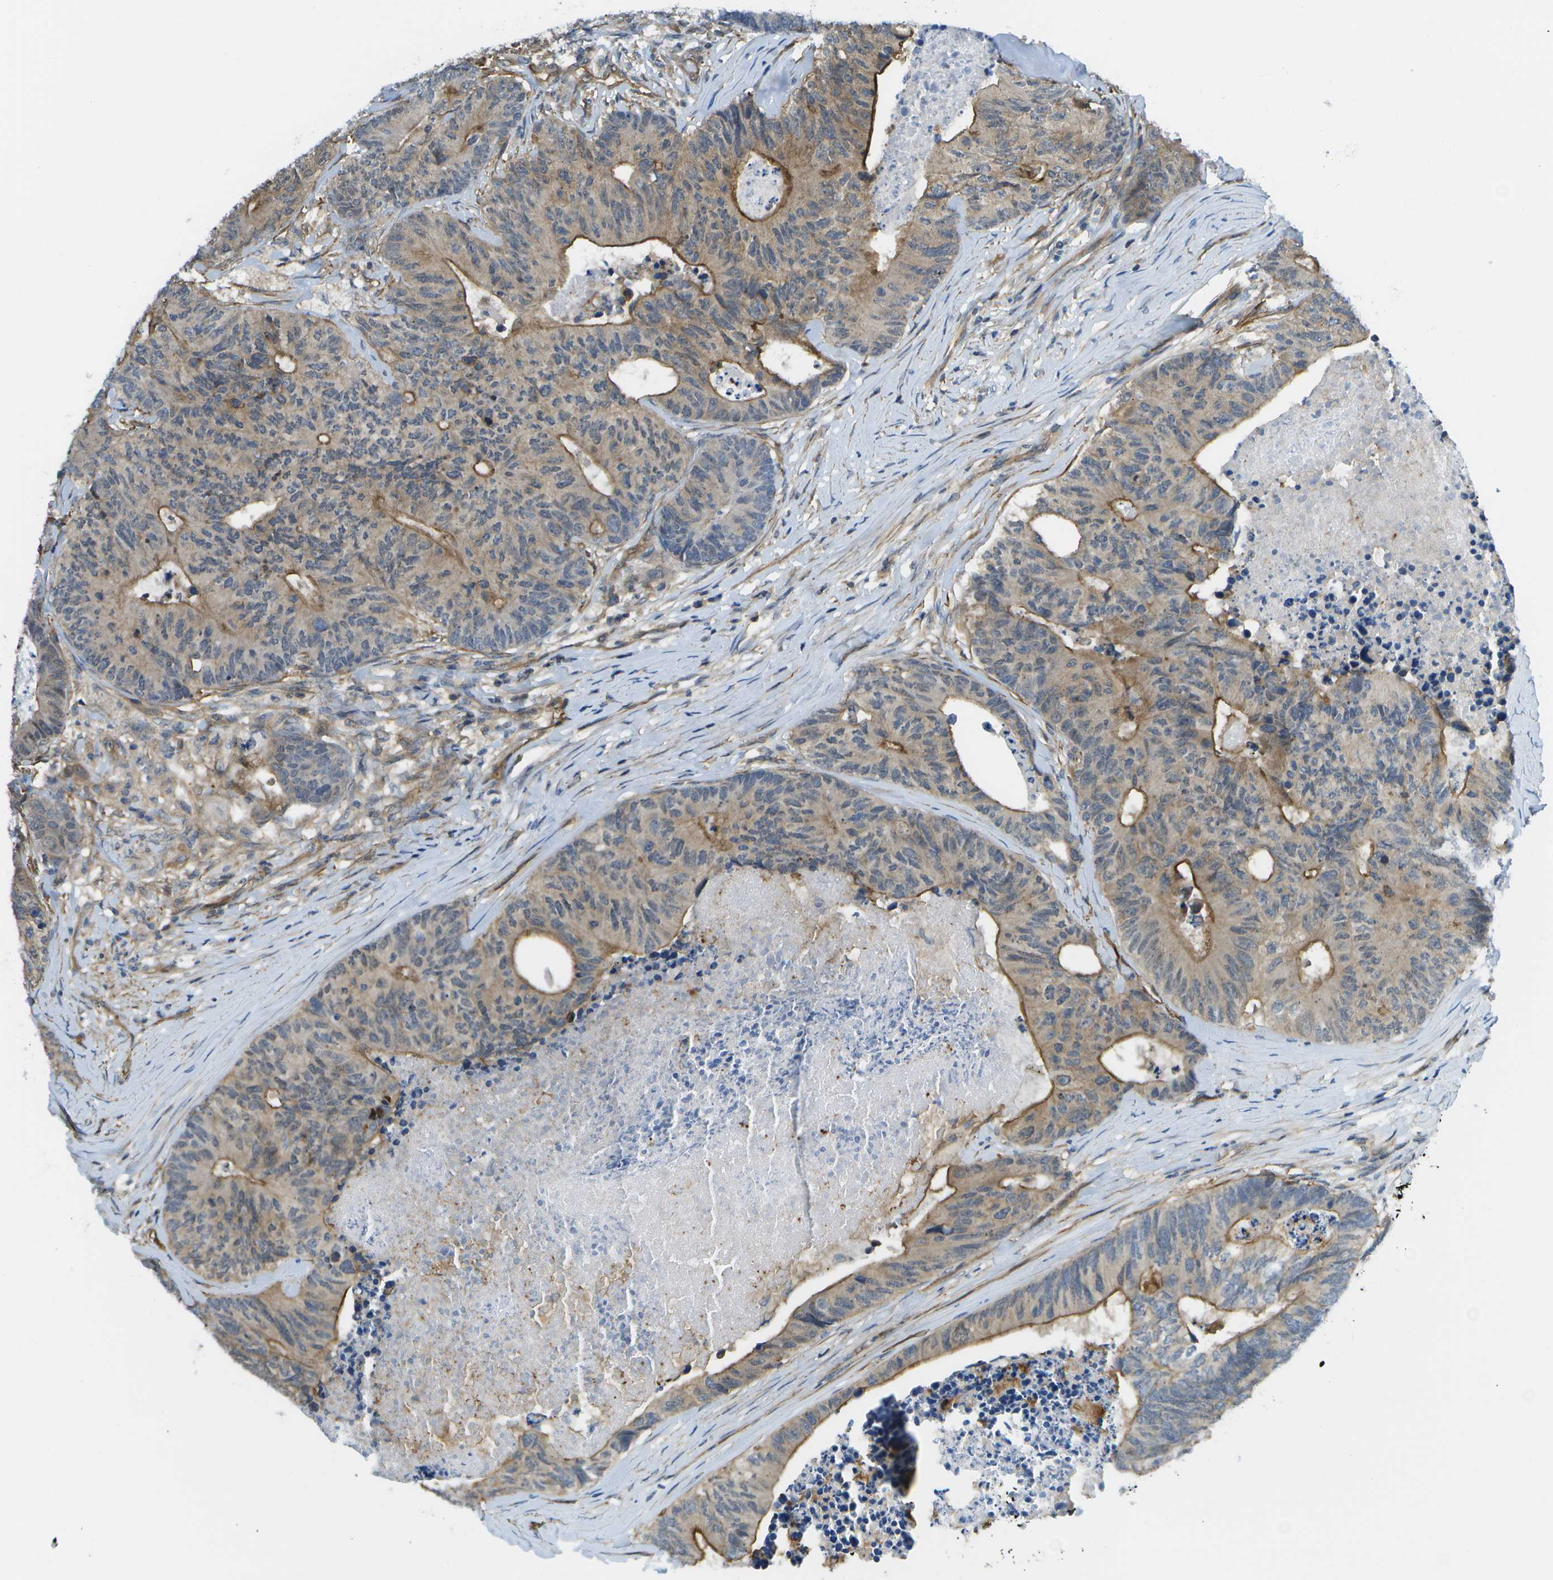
{"staining": {"intensity": "moderate", "quantity": ">75%", "location": "cytoplasmic/membranous"}, "tissue": "colorectal cancer", "cell_type": "Tumor cells", "image_type": "cancer", "snomed": [{"axis": "morphology", "description": "Adenocarcinoma, NOS"}, {"axis": "topography", "description": "Colon"}], "caption": "The immunohistochemical stain labels moderate cytoplasmic/membranous expression in tumor cells of adenocarcinoma (colorectal) tissue. Ihc stains the protein of interest in brown and the nuclei are stained blue.", "gene": "KIAA0040", "patient": {"sex": "female", "age": 67}}